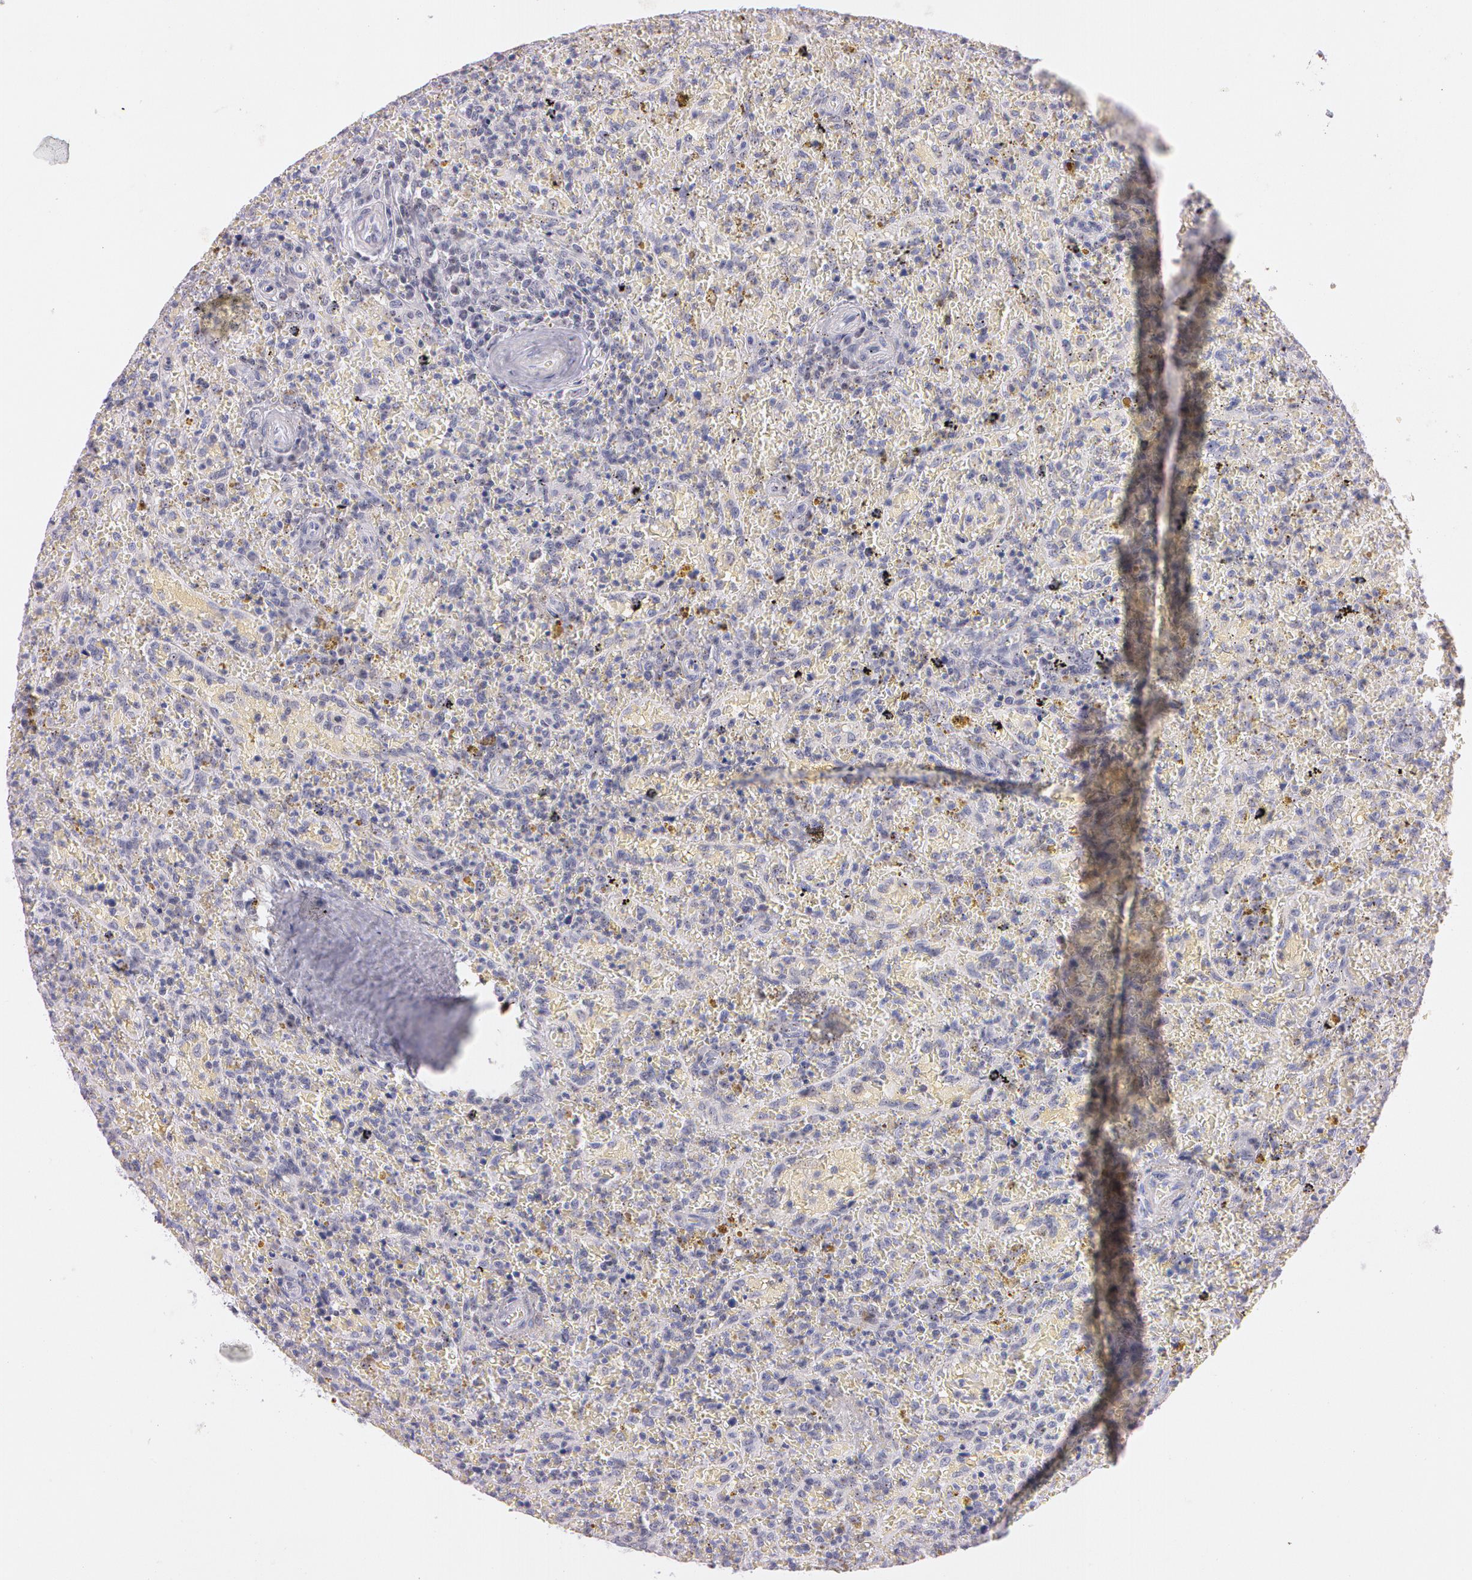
{"staining": {"intensity": "negative", "quantity": "none", "location": "none"}, "tissue": "lymphoma", "cell_type": "Tumor cells", "image_type": "cancer", "snomed": [{"axis": "morphology", "description": "Malignant lymphoma, non-Hodgkin's type, High grade"}, {"axis": "topography", "description": "Spleen"}, {"axis": "topography", "description": "Lymph node"}], "caption": "Immunohistochemistry of lymphoma shows no expression in tumor cells.", "gene": "FBL", "patient": {"sex": "female", "age": 70}}